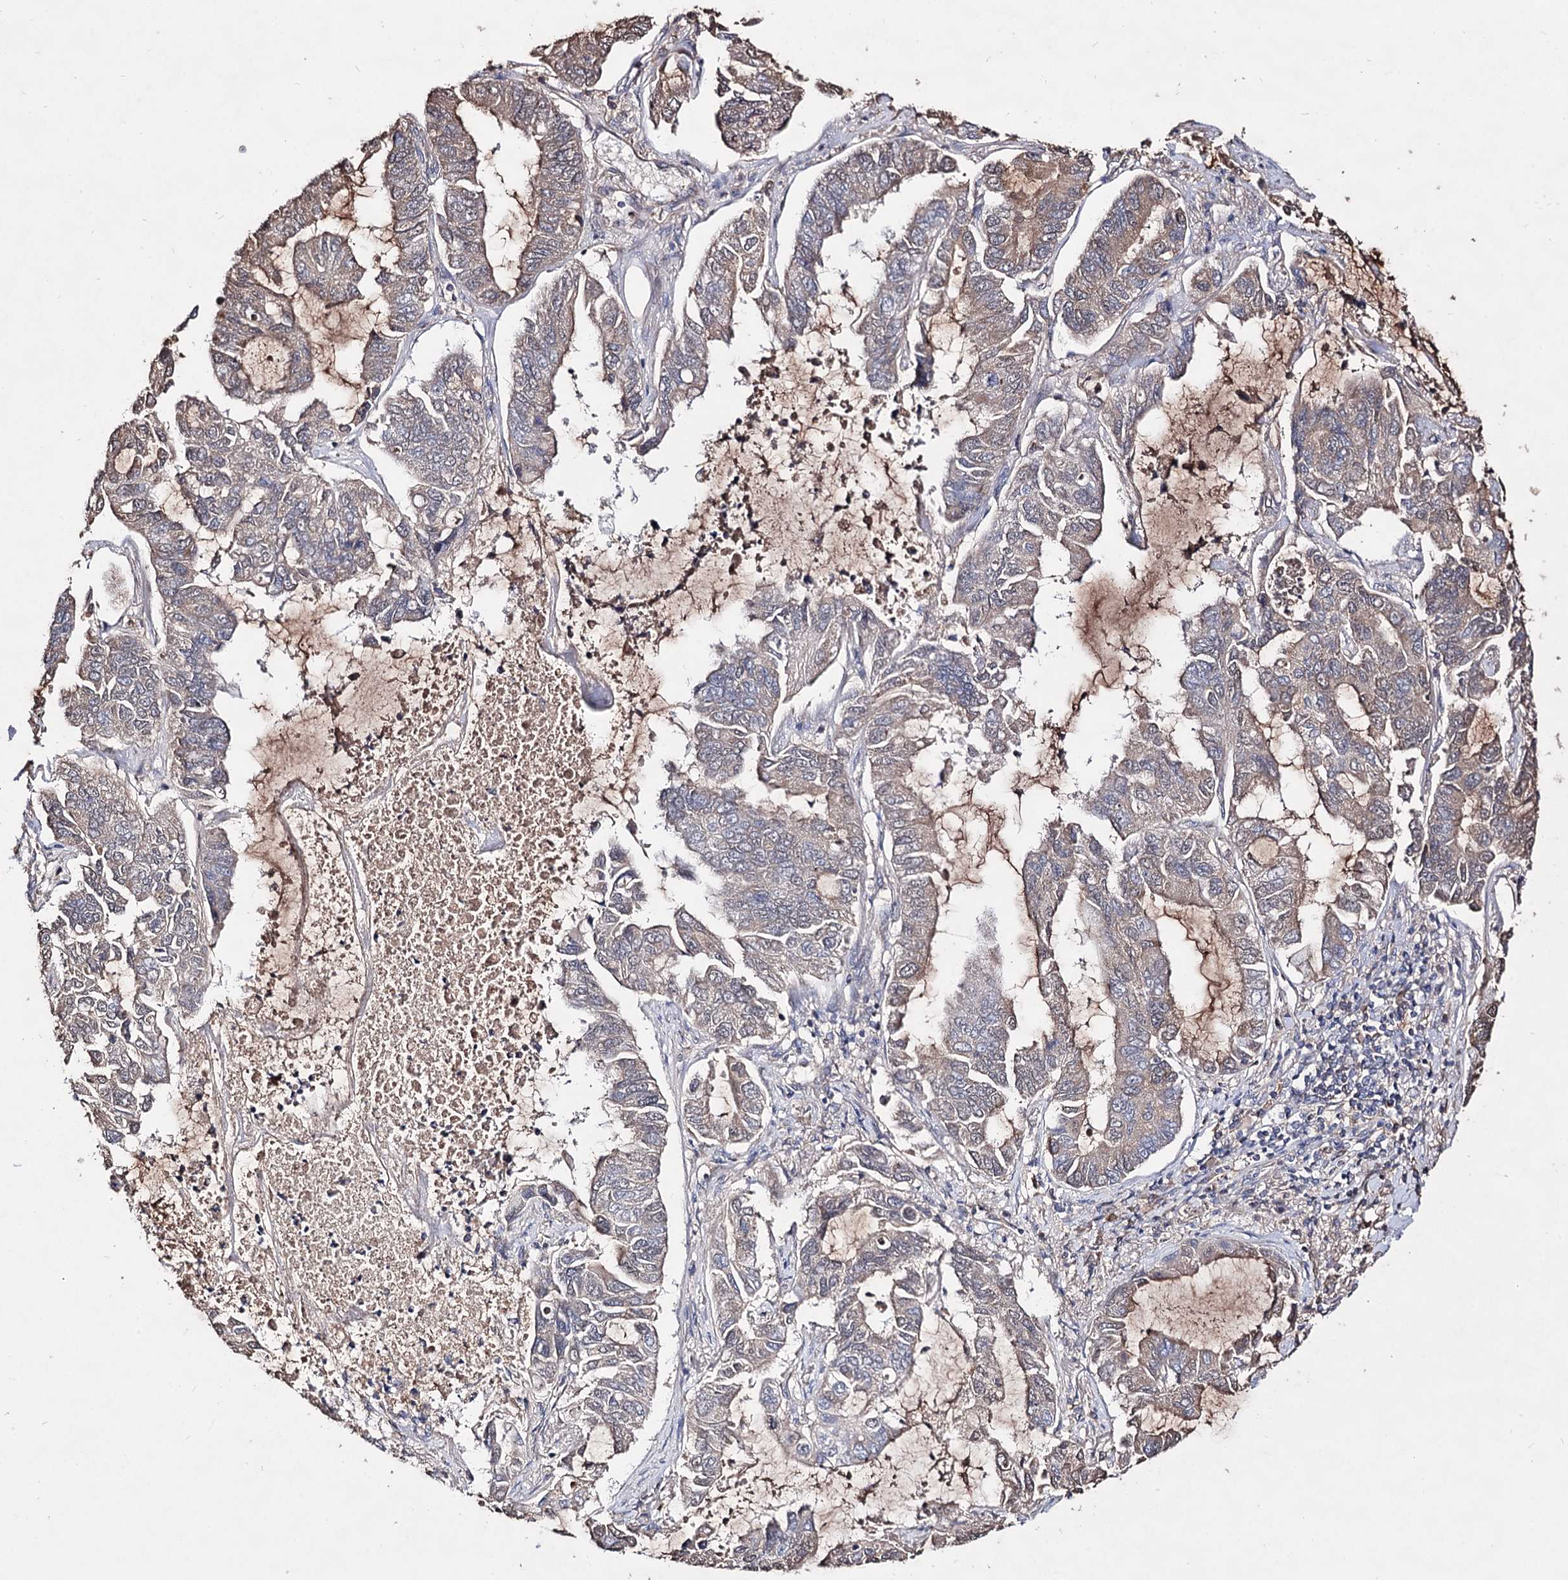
{"staining": {"intensity": "weak", "quantity": "<25%", "location": "cytoplasmic/membranous"}, "tissue": "lung cancer", "cell_type": "Tumor cells", "image_type": "cancer", "snomed": [{"axis": "morphology", "description": "Adenocarcinoma, NOS"}, {"axis": "topography", "description": "Lung"}], "caption": "Tumor cells are negative for brown protein staining in lung cancer.", "gene": "ARFIP2", "patient": {"sex": "male", "age": 64}}